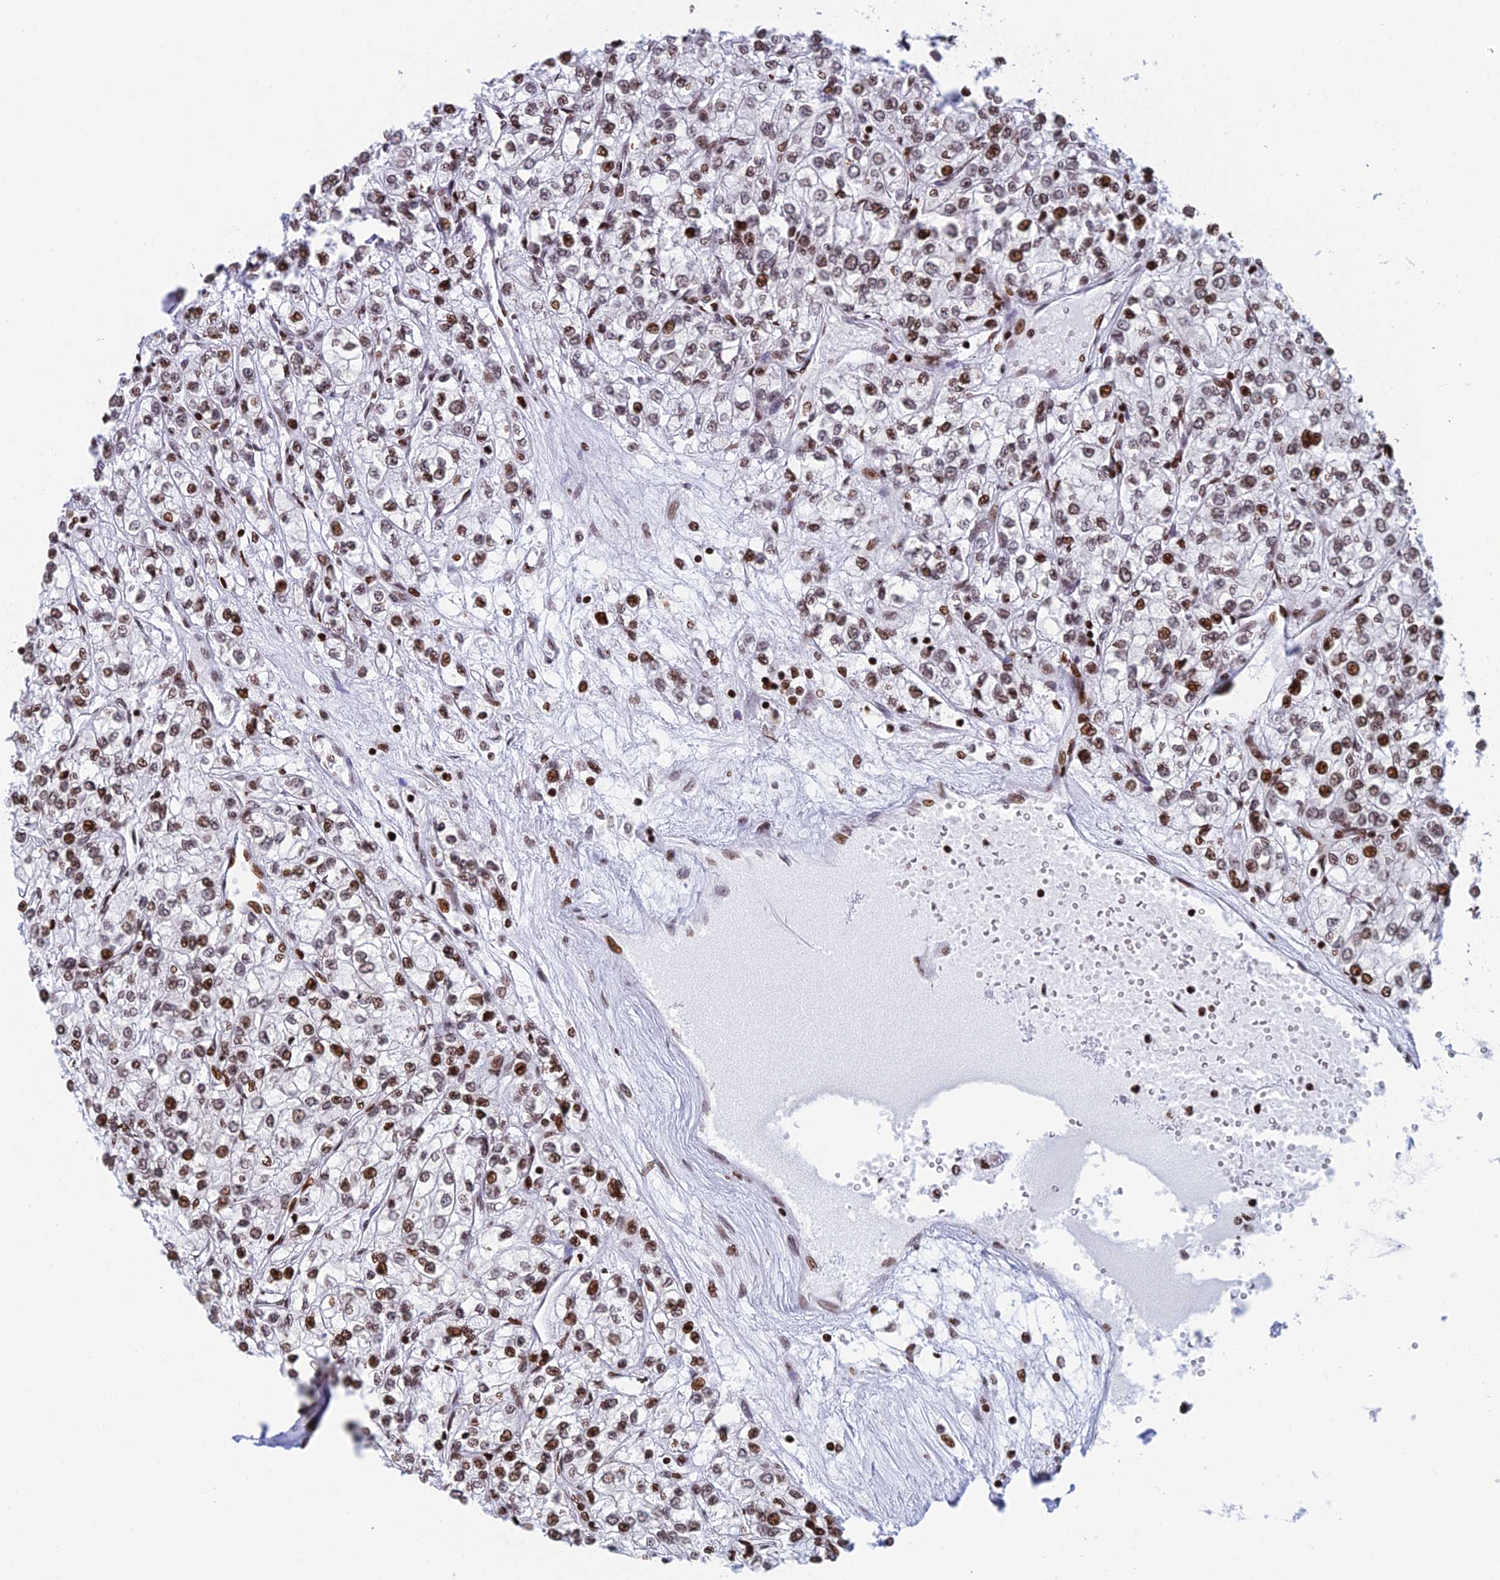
{"staining": {"intensity": "strong", "quantity": "25%-75%", "location": "nuclear"}, "tissue": "renal cancer", "cell_type": "Tumor cells", "image_type": "cancer", "snomed": [{"axis": "morphology", "description": "Adenocarcinoma, NOS"}, {"axis": "topography", "description": "Kidney"}], "caption": "A high-resolution photomicrograph shows immunohistochemistry staining of renal adenocarcinoma, which shows strong nuclear expression in approximately 25%-75% of tumor cells.", "gene": "RPAP1", "patient": {"sex": "male", "age": 80}}